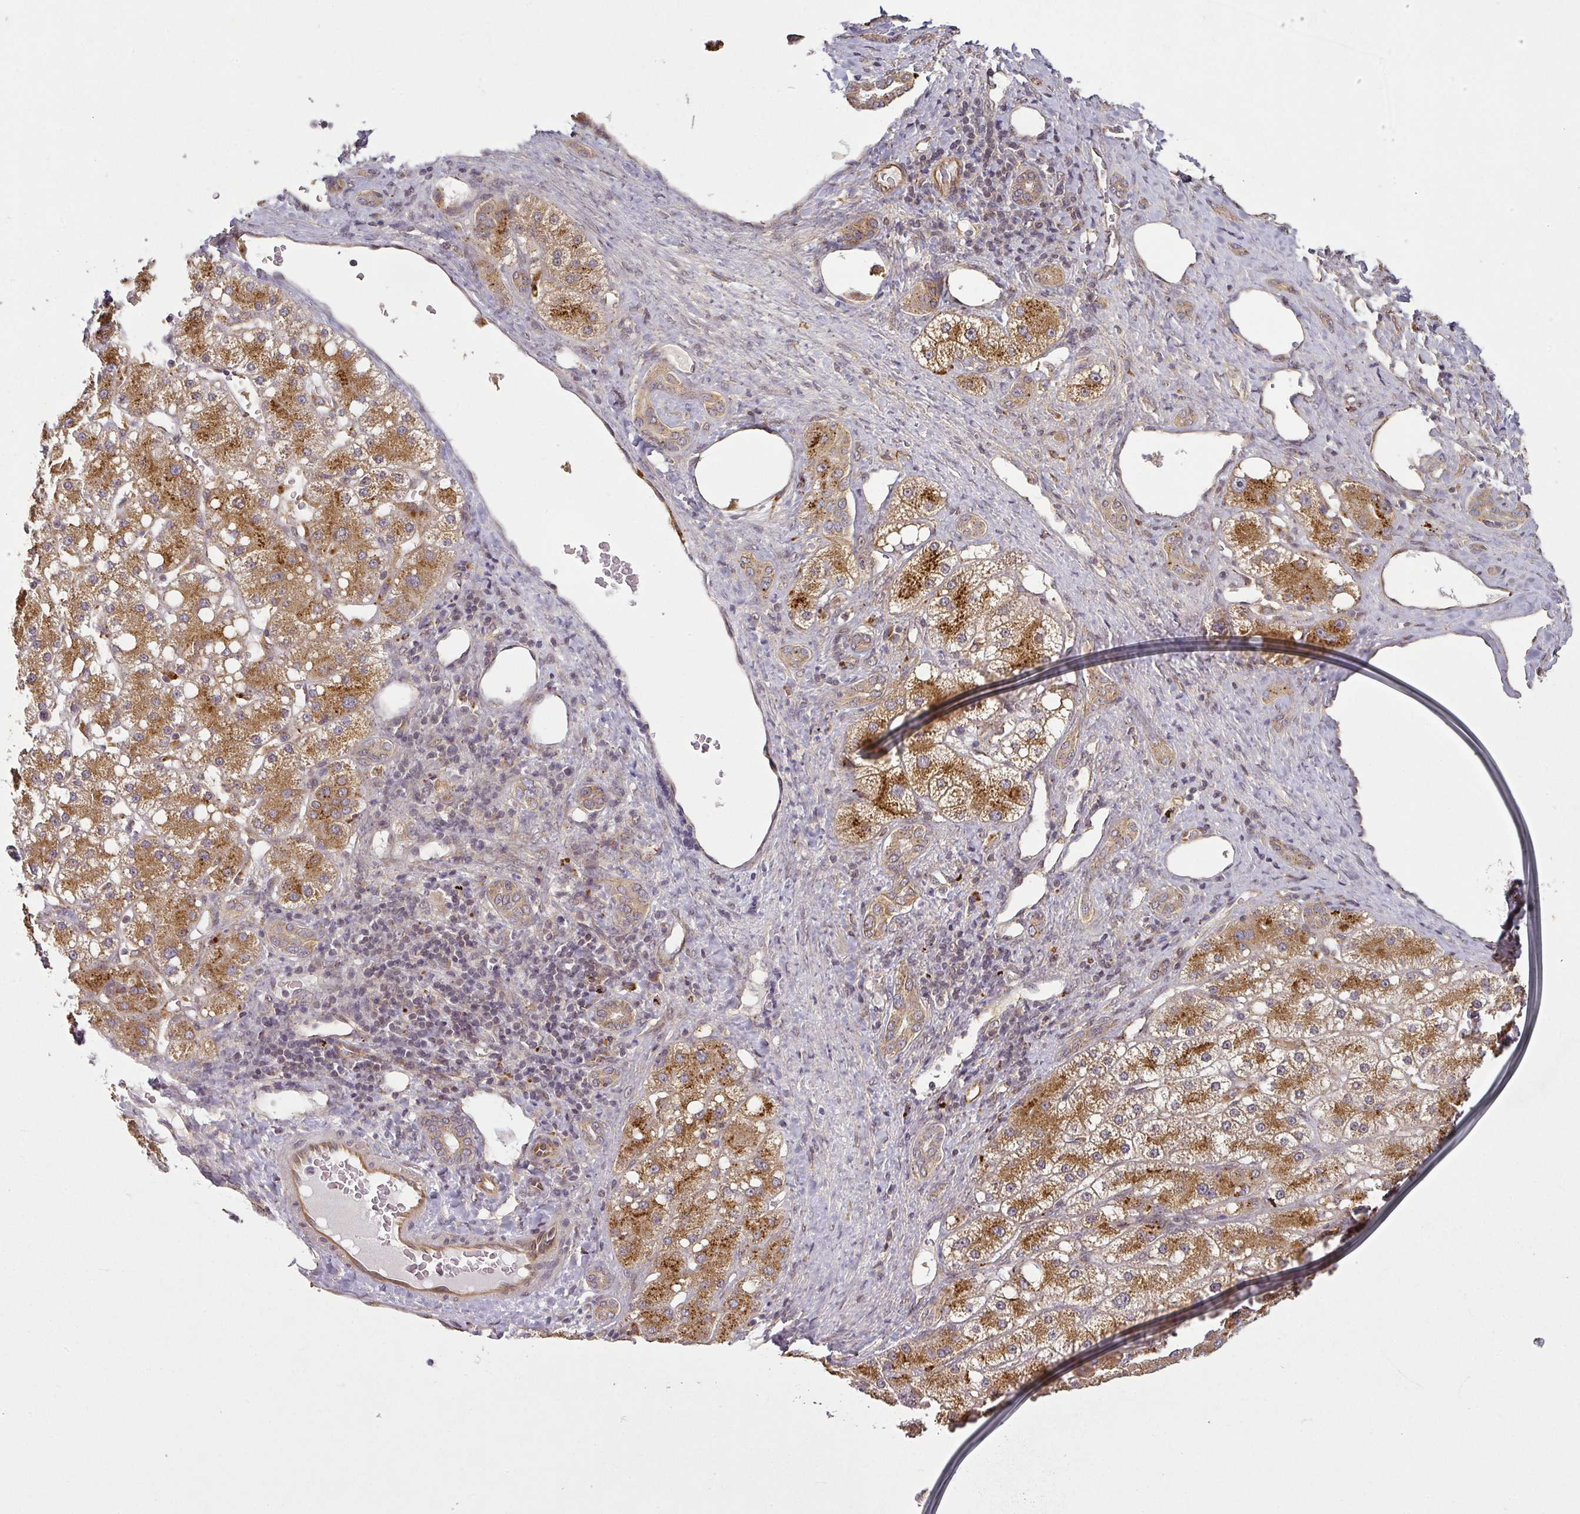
{"staining": {"intensity": "moderate", "quantity": ">75%", "location": "cytoplasmic/membranous"}, "tissue": "liver cancer", "cell_type": "Tumor cells", "image_type": "cancer", "snomed": [{"axis": "morphology", "description": "Carcinoma, Hepatocellular, NOS"}, {"axis": "topography", "description": "Liver"}], "caption": "This histopathology image demonstrates liver hepatocellular carcinoma stained with immunohistochemistry (IHC) to label a protein in brown. The cytoplasmic/membranous of tumor cells show moderate positivity for the protein. Nuclei are counter-stained blue.", "gene": "DIMT1", "patient": {"sex": "male", "age": 67}}